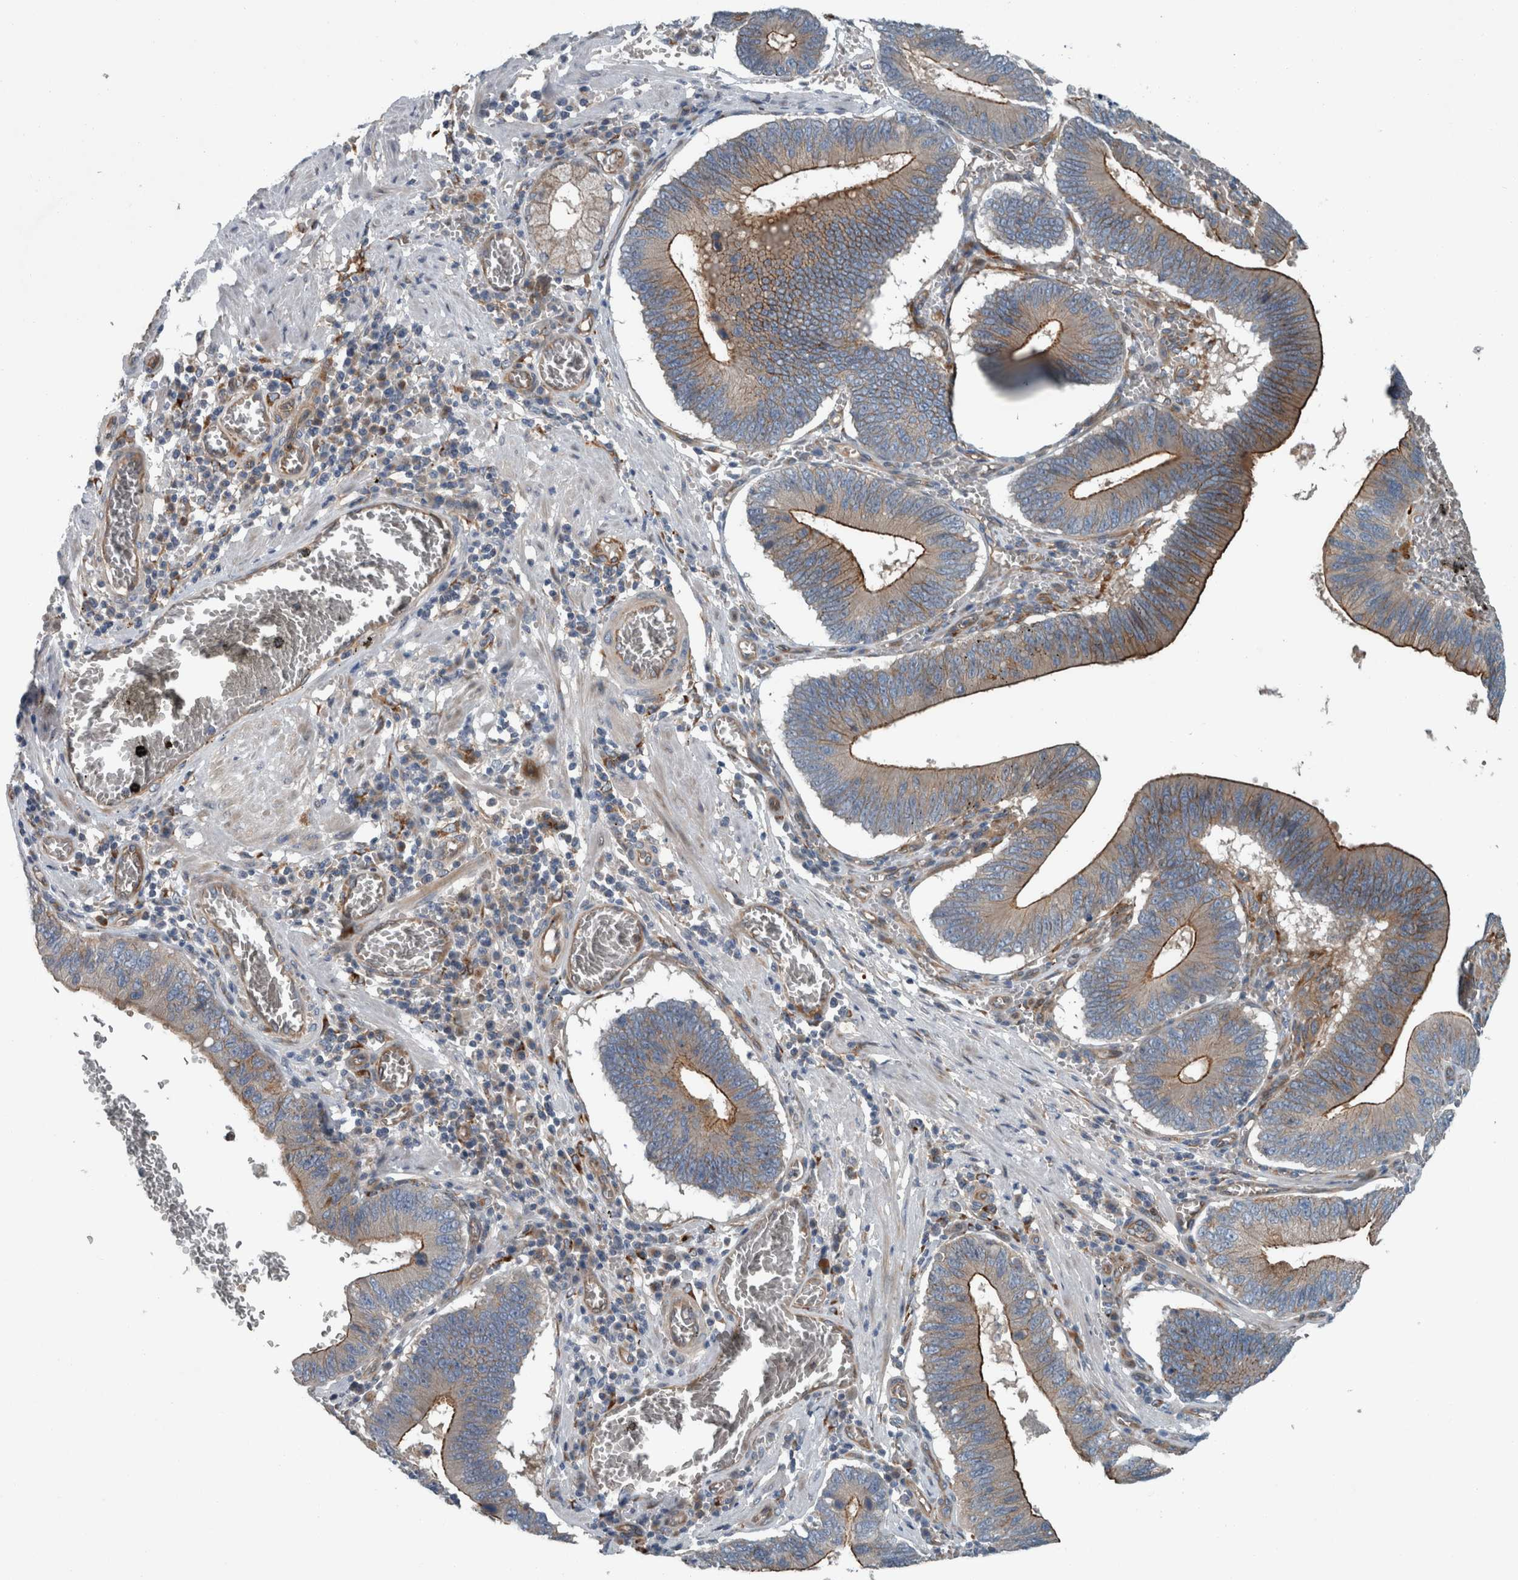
{"staining": {"intensity": "strong", "quantity": "25%-75%", "location": "cytoplasmic/membranous"}, "tissue": "stomach cancer", "cell_type": "Tumor cells", "image_type": "cancer", "snomed": [{"axis": "morphology", "description": "Adenocarcinoma, NOS"}, {"axis": "topography", "description": "Stomach"}, {"axis": "topography", "description": "Gastric cardia"}], "caption": "Tumor cells reveal high levels of strong cytoplasmic/membranous expression in approximately 25%-75% of cells in stomach cancer (adenocarcinoma).", "gene": "GLT8D2", "patient": {"sex": "male", "age": 59}}